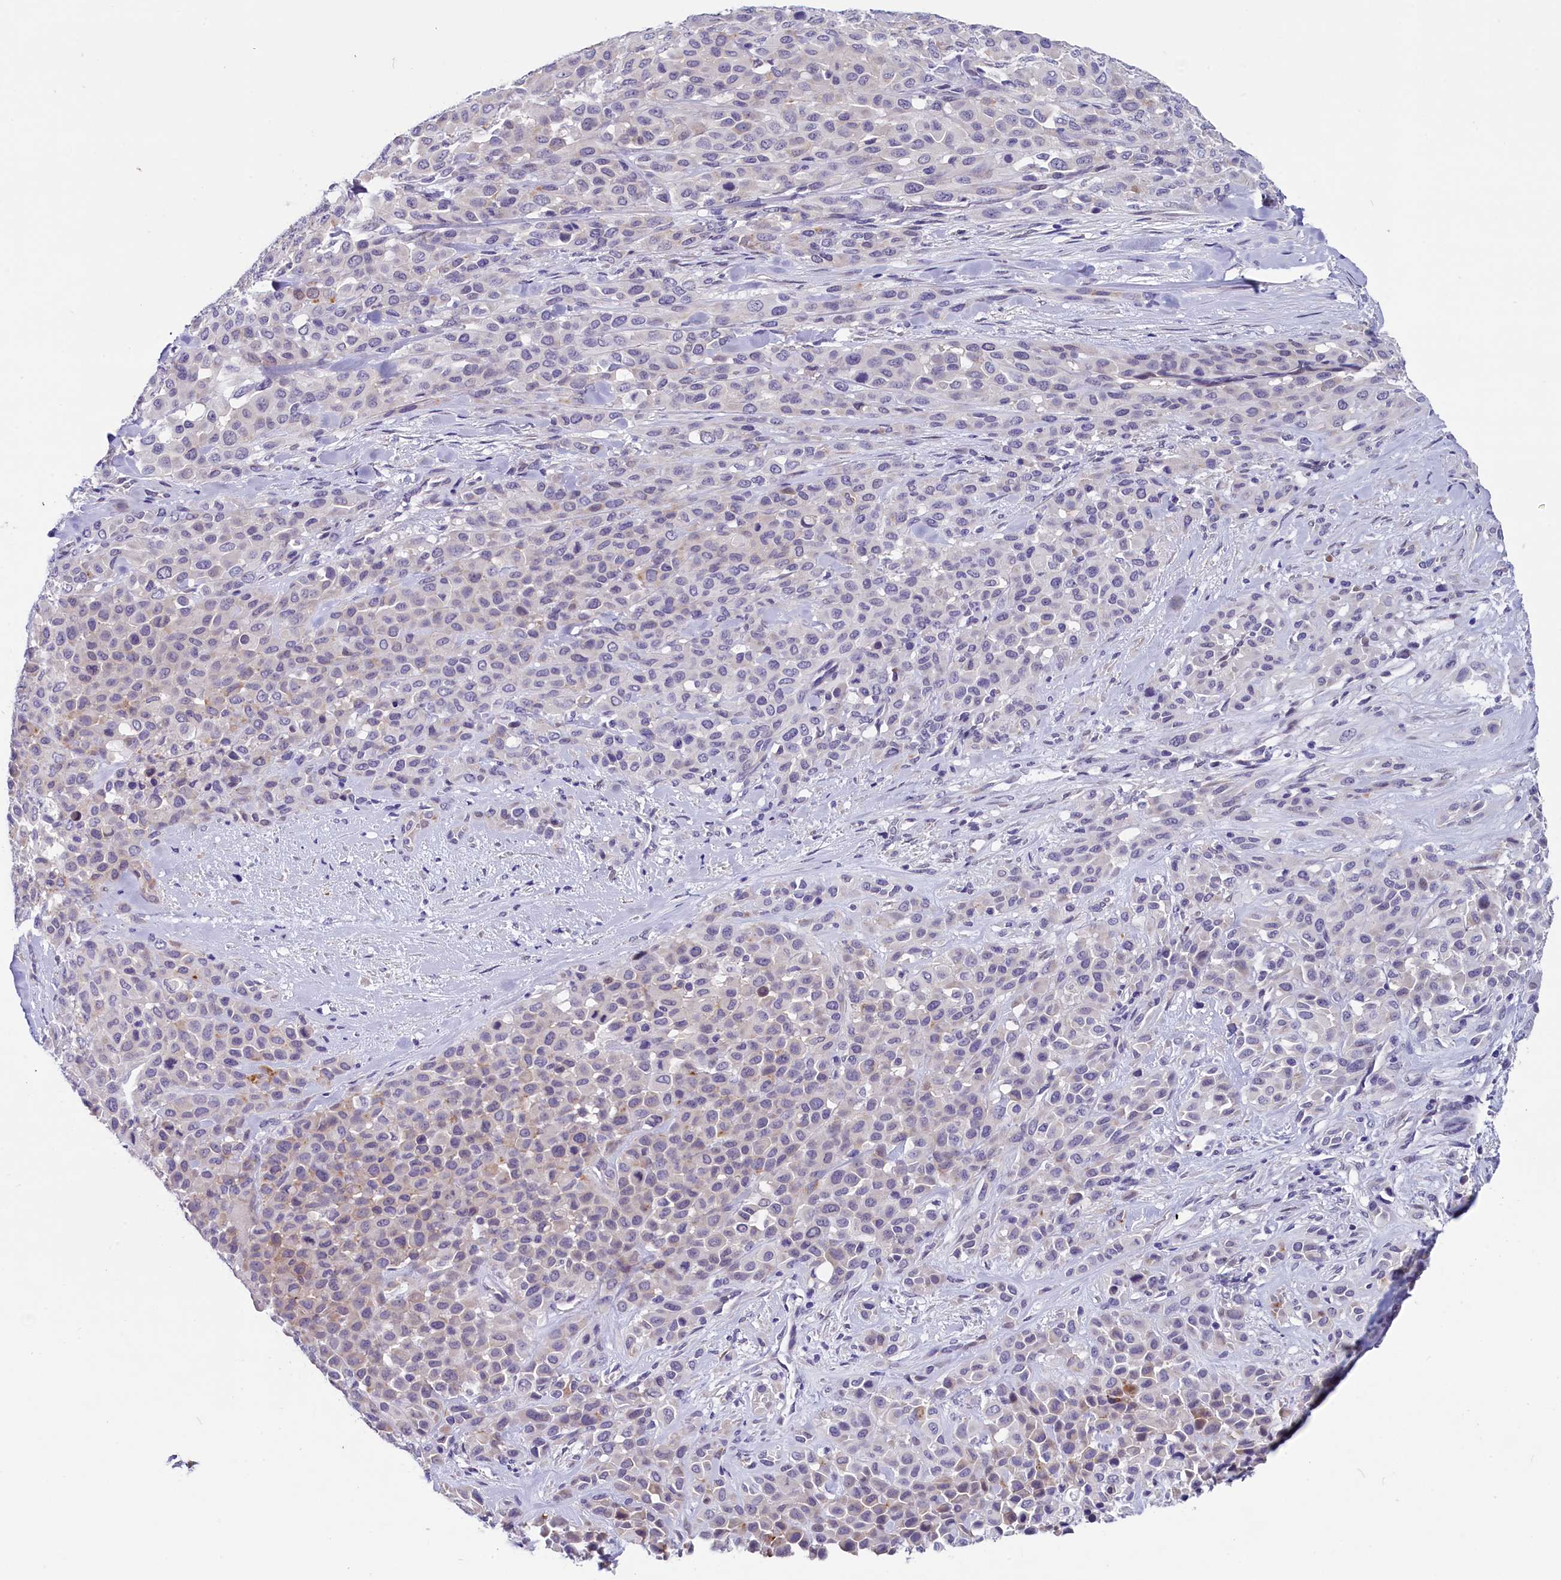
{"staining": {"intensity": "negative", "quantity": "none", "location": "none"}, "tissue": "melanoma", "cell_type": "Tumor cells", "image_type": "cancer", "snomed": [{"axis": "morphology", "description": "Malignant melanoma, Metastatic site"}, {"axis": "topography", "description": "Skin"}], "caption": "The IHC photomicrograph has no significant expression in tumor cells of malignant melanoma (metastatic site) tissue. The staining is performed using DAB (3,3'-diaminobenzidine) brown chromogen with nuclei counter-stained in using hematoxylin.", "gene": "SCD5", "patient": {"sex": "female", "age": 81}}